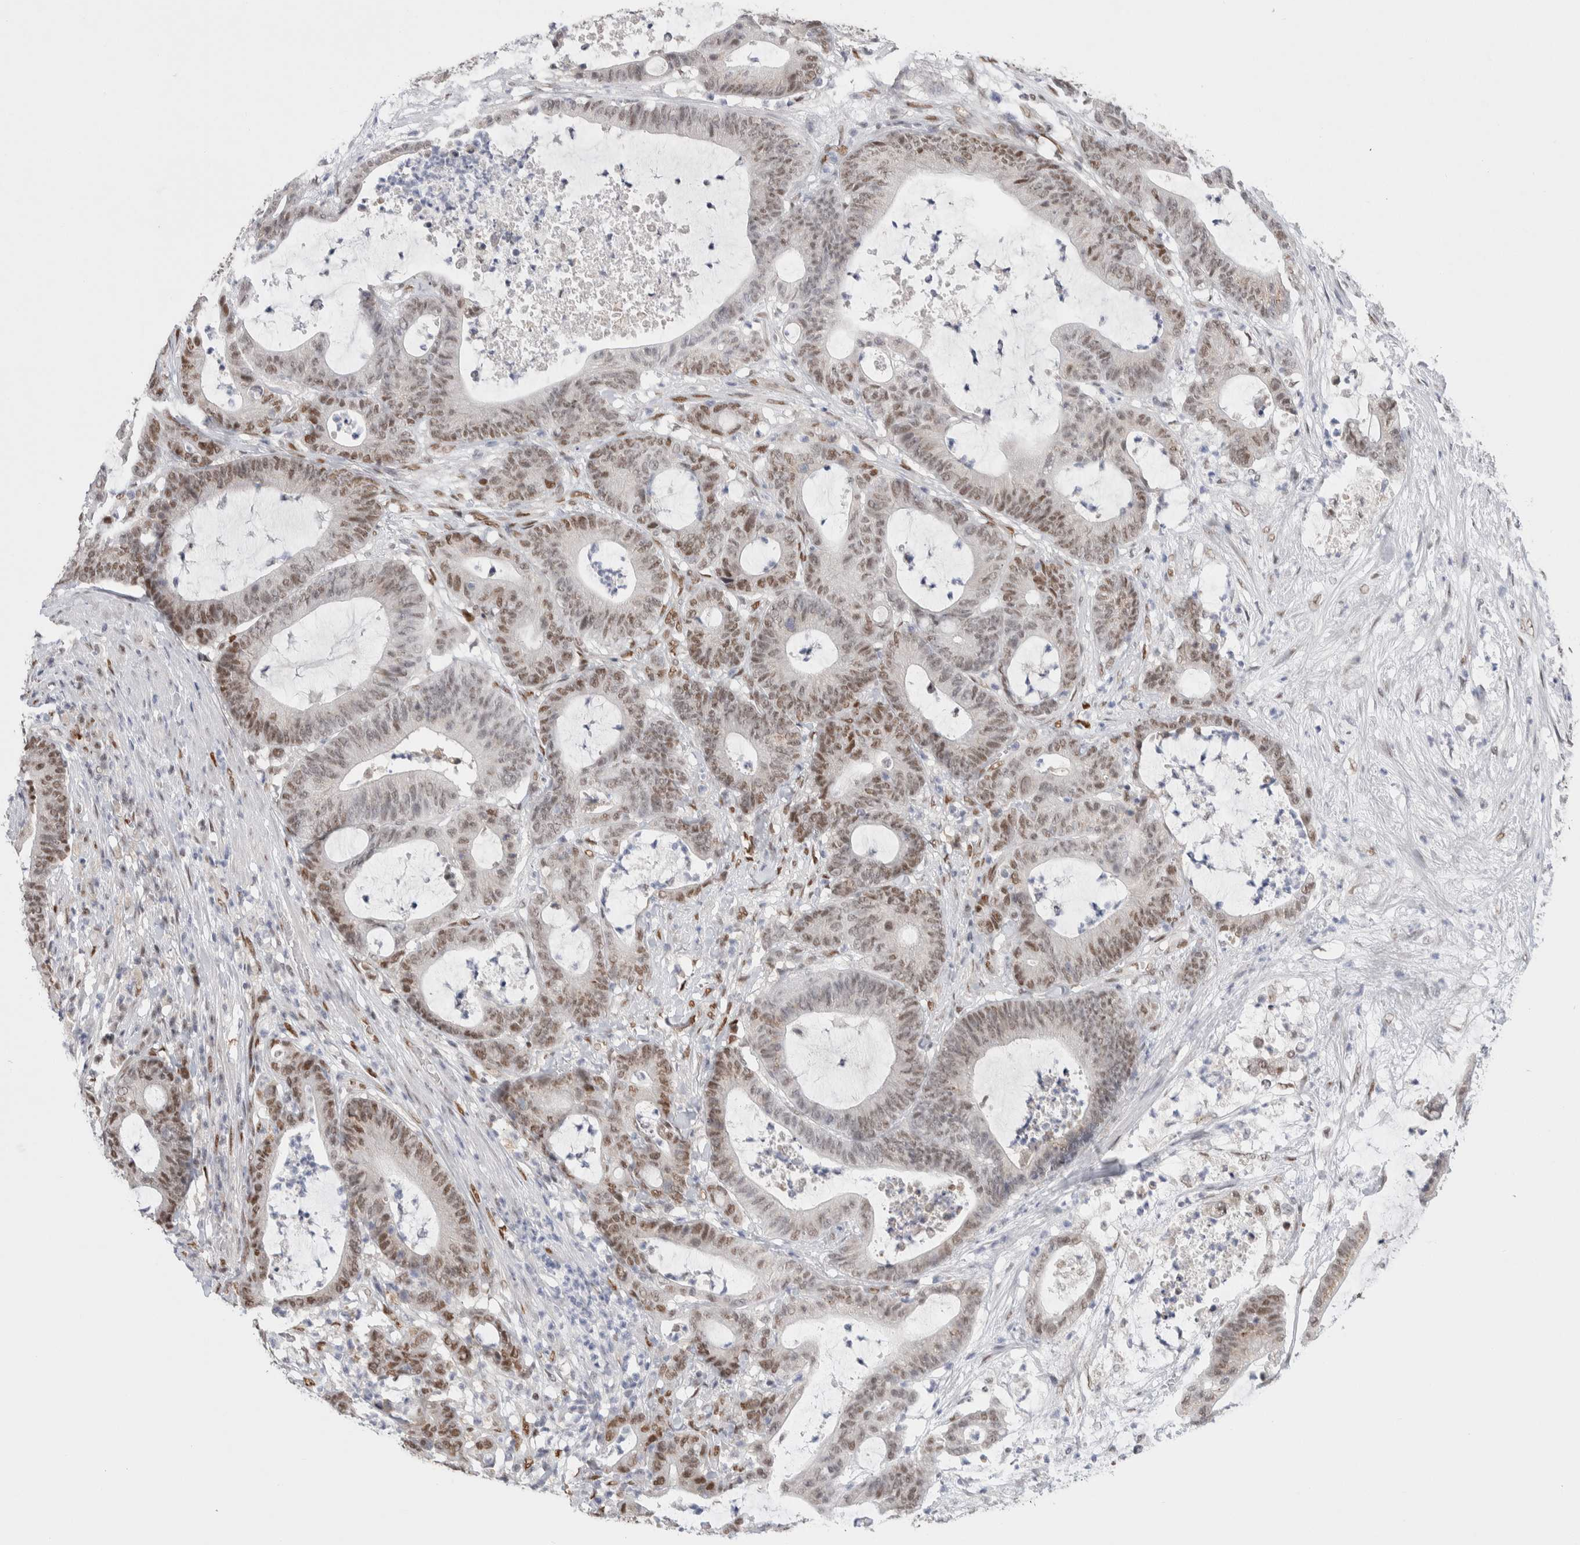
{"staining": {"intensity": "moderate", "quantity": ">75%", "location": "nuclear"}, "tissue": "colorectal cancer", "cell_type": "Tumor cells", "image_type": "cancer", "snomed": [{"axis": "morphology", "description": "Adenocarcinoma, NOS"}, {"axis": "topography", "description": "Colon"}], "caption": "Immunohistochemistry (IHC) of human colorectal cancer (adenocarcinoma) shows medium levels of moderate nuclear expression in about >75% of tumor cells.", "gene": "PRMT1", "patient": {"sex": "female", "age": 84}}